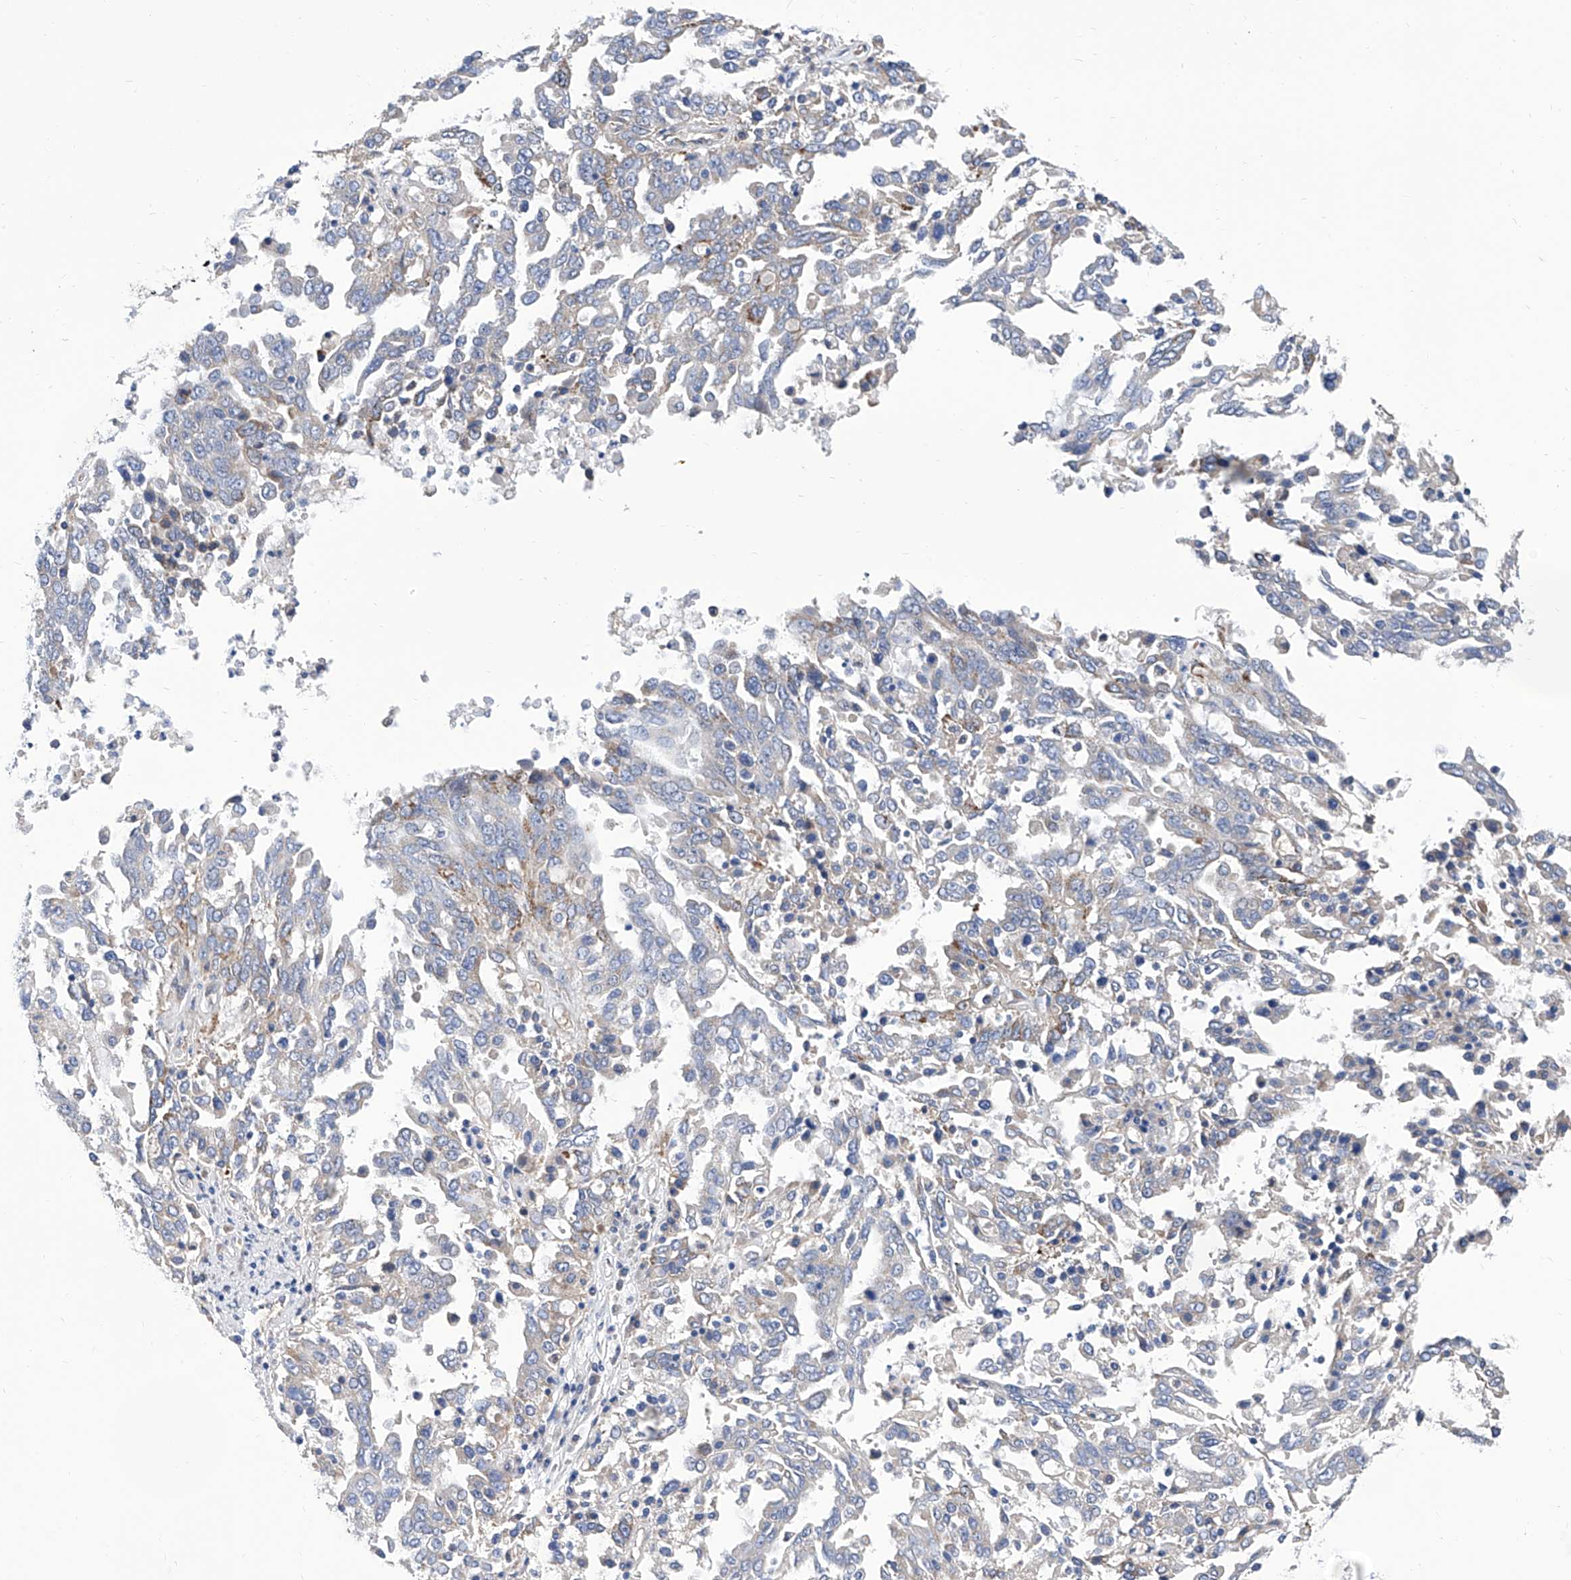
{"staining": {"intensity": "negative", "quantity": "none", "location": "none"}, "tissue": "ovarian cancer", "cell_type": "Tumor cells", "image_type": "cancer", "snomed": [{"axis": "morphology", "description": "Carcinoma, endometroid"}, {"axis": "topography", "description": "Ovary"}], "caption": "DAB immunohistochemical staining of ovarian cancer (endometroid carcinoma) exhibits no significant positivity in tumor cells.", "gene": "TJAP1", "patient": {"sex": "female", "age": 62}}